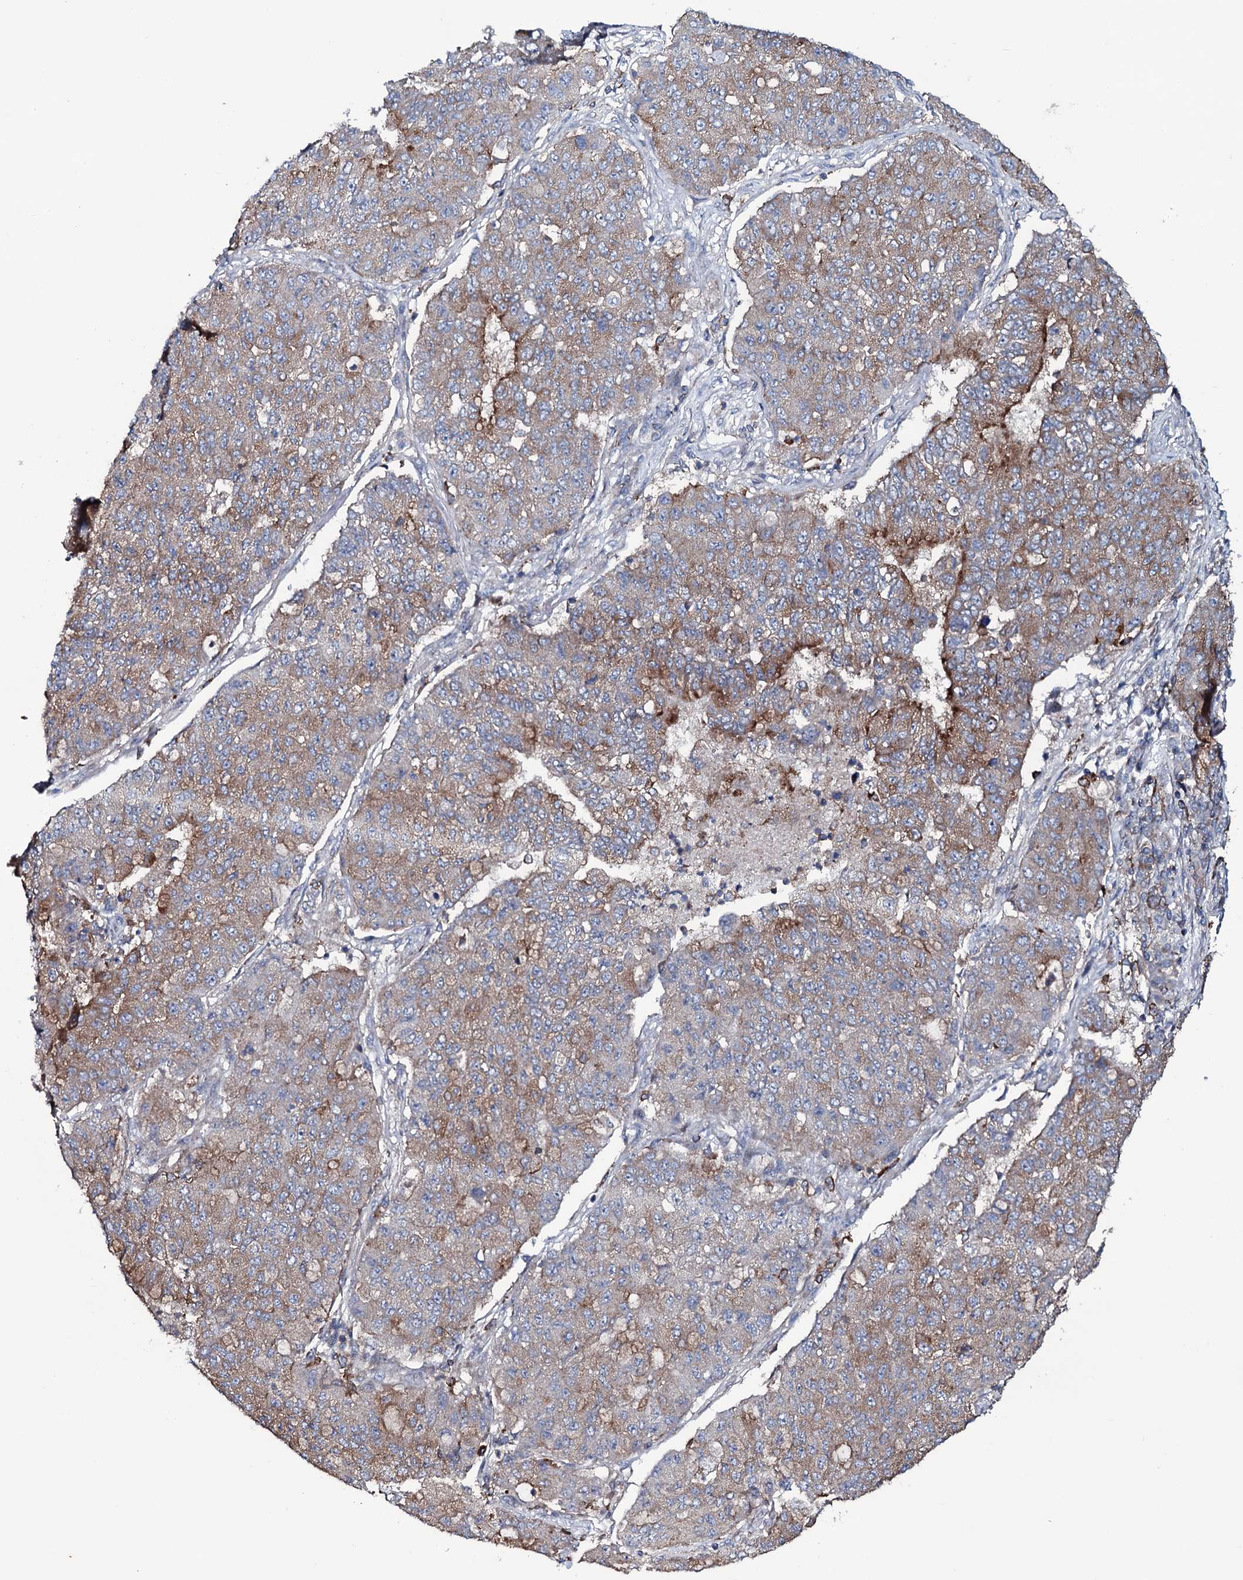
{"staining": {"intensity": "moderate", "quantity": ">75%", "location": "cytoplasmic/membranous"}, "tissue": "lung cancer", "cell_type": "Tumor cells", "image_type": "cancer", "snomed": [{"axis": "morphology", "description": "Squamous cell carcinoma, NOS"}, {"axis": "topography", "description": "Lung"}], "caption": "A brown stain shows moderate cytoplasmic/membranous staining of a protein in human lung cancer tumor cells. (DAB IHC, brown staining for protein, blue staining for nuclei).", "gene": "VAMP8", "patient": {"sex": "male", "age": 74}}